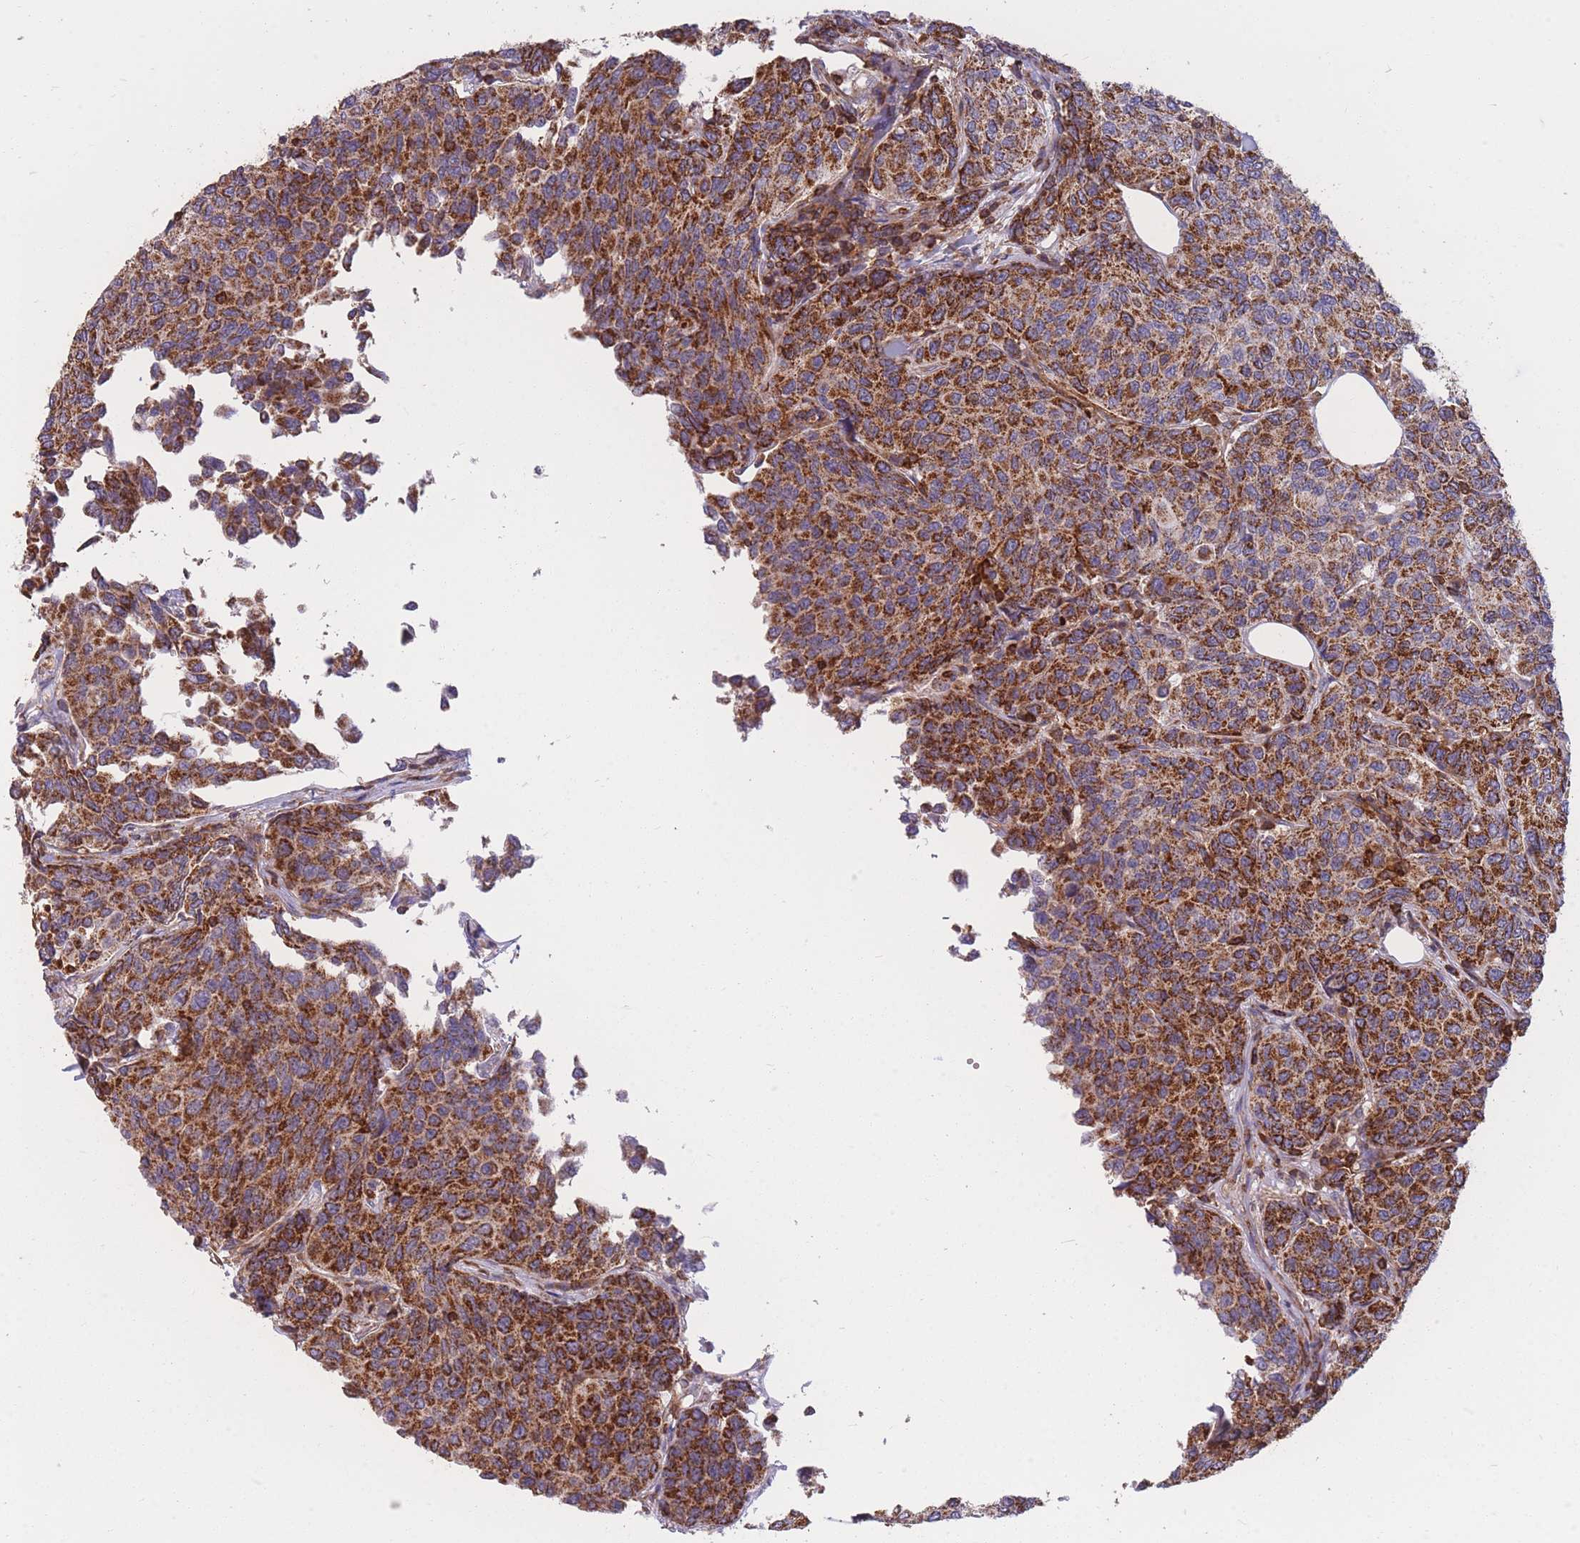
{"staining": {"intensity": "strong", "quantity": ">75%", "location": "cytoplasmic/membranous"}, "tissue": "breast cancer", "cell_type": "Tumor cells", "image_type": "cancer", "snomed": [{"axis": "morphology", "description": "Duct carcinoma"}, {"axis": "topography", "description": "Breast"}], "caption": "Breast cancer was stained to show a protein in brown. There is high levels of strong cytoplasmic/membranous expression in approximately >75% of tumor cells. (DAB IHC with brightfield microscopy, high magnification).", "gene": "MRPL54", "patient": {"sex": "female", "age": 55}}